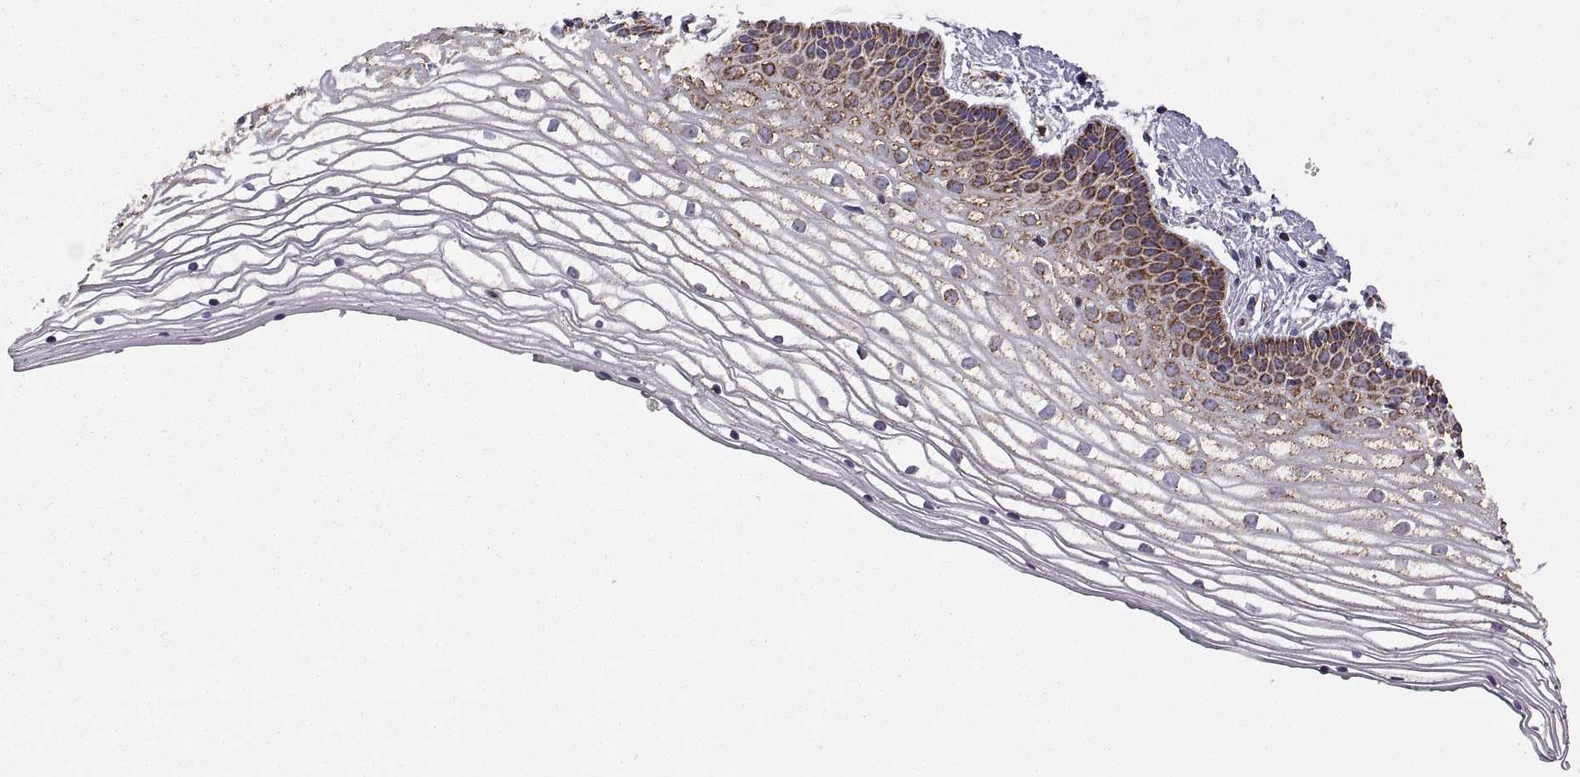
{"staining": {"intensity": "strong", "quantity": ">75%", "location": "cytoplasmic/membranous"}, "tissue": "vagina", "cell_type": "Squamous epithelial cells", "image_type": "normal", "snomed": [{"axis": "morphology", "description": "Normal tissue, NOS"}, {"axis": "topography", "description": "Vagina"}], "caption": "Strong cytoplasmic/membranous protein positivity is appreciated in about >75% of squamous epithelial cells in vagina.", "gene": "ARSD", "patient": {"sex": "female", "age": 36}}